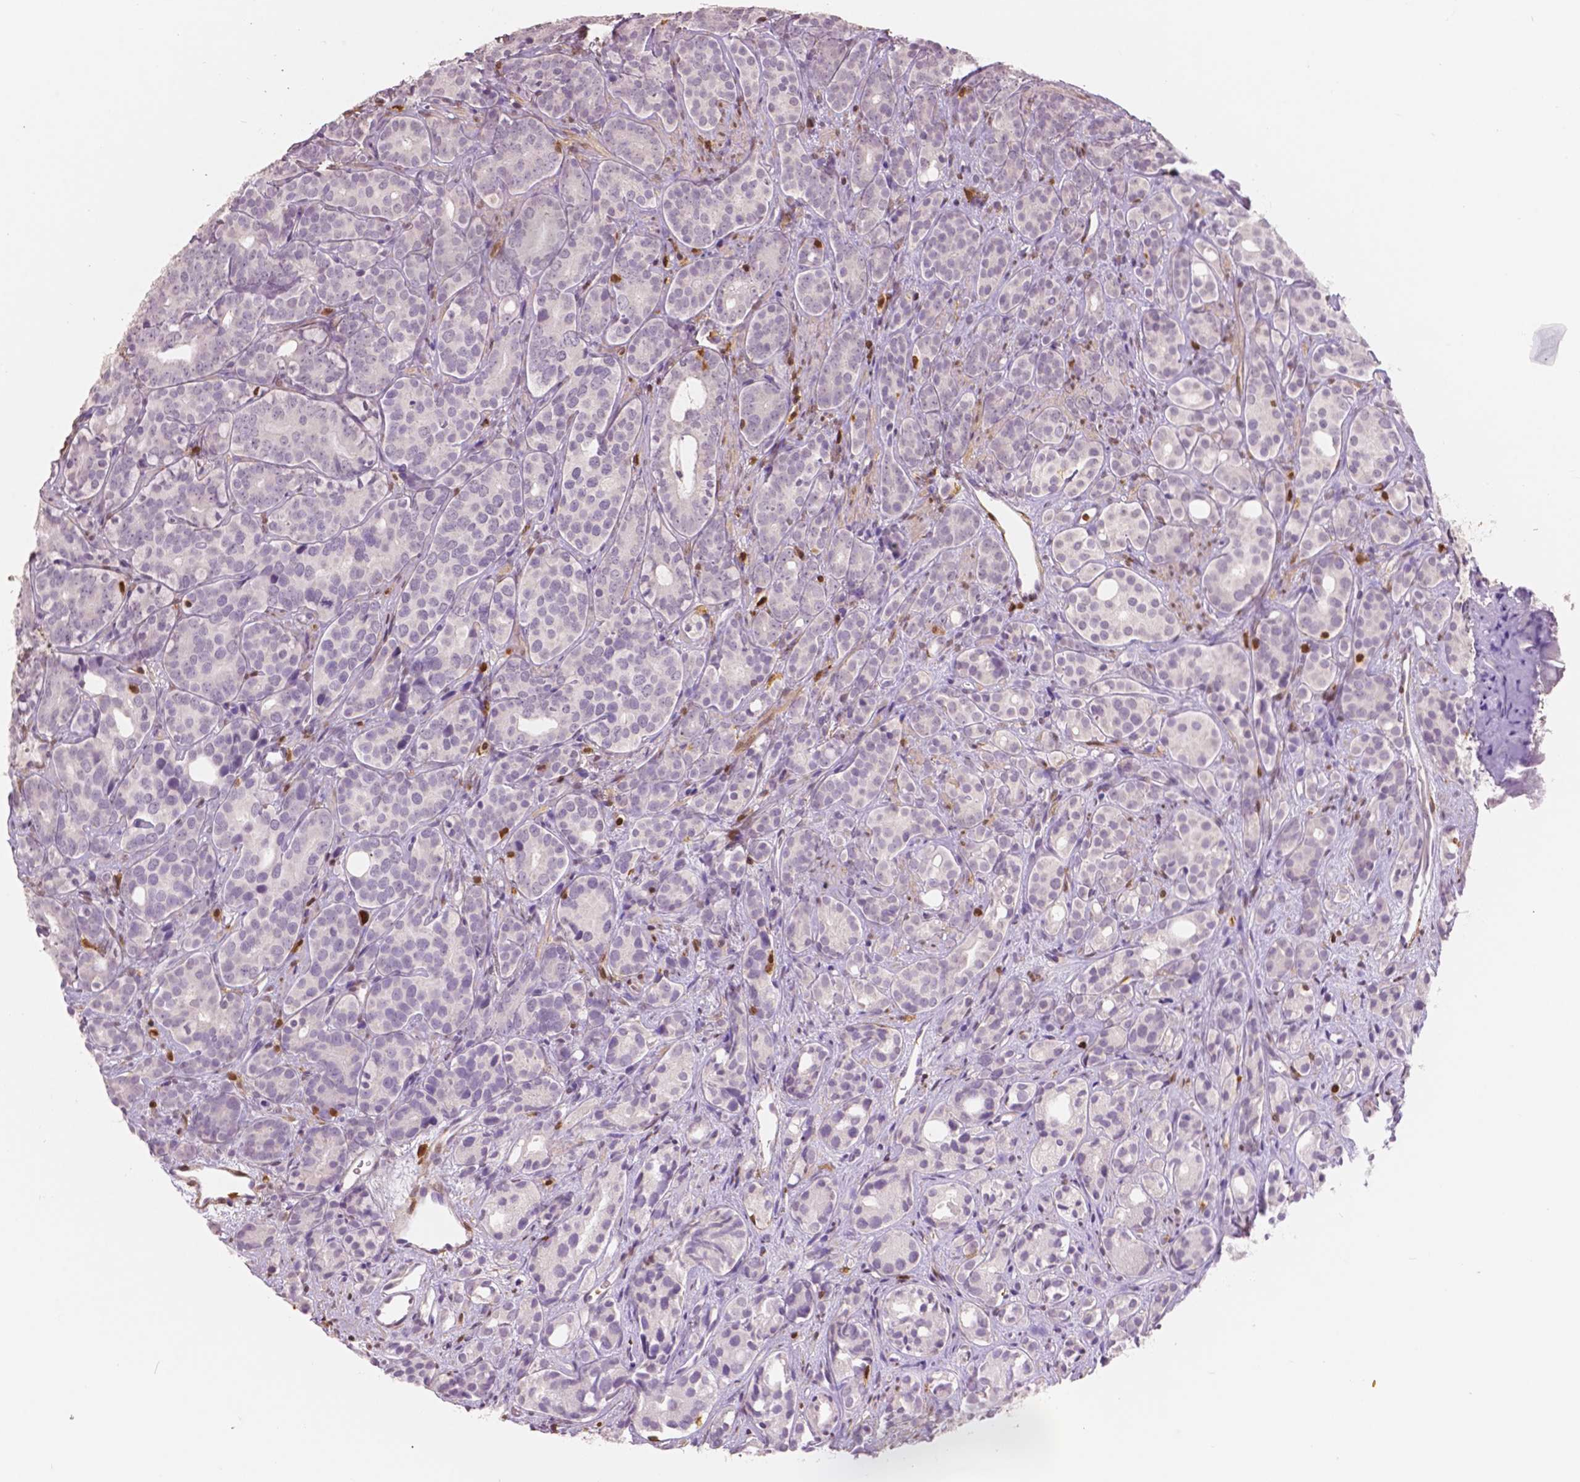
{"staining": {"intensity": "negative", "quantity": "none", "location": "none"}, "tissue": "prostate cancer", "cell_type": "Tumor cells", "image_type": "cancer", "snomed": [{"axis": "morphology", "description": "Adenocarcinoma, High grade"}, {"axis": "topography", "description": "Prostate"}], "caption": "DAB (3,3'-diaminobenzidine) immunohistochemical staining of high-grade adenocarcinoma (prostate) reveals no significant positivity in tumor cells. (DAB (3,3'-diaminobenzidine) immunohistochemistry visualized using brightfield microscopy, high magnification).", "gene": "S100A4", "patient": {"sex": "male", "age": 84}}